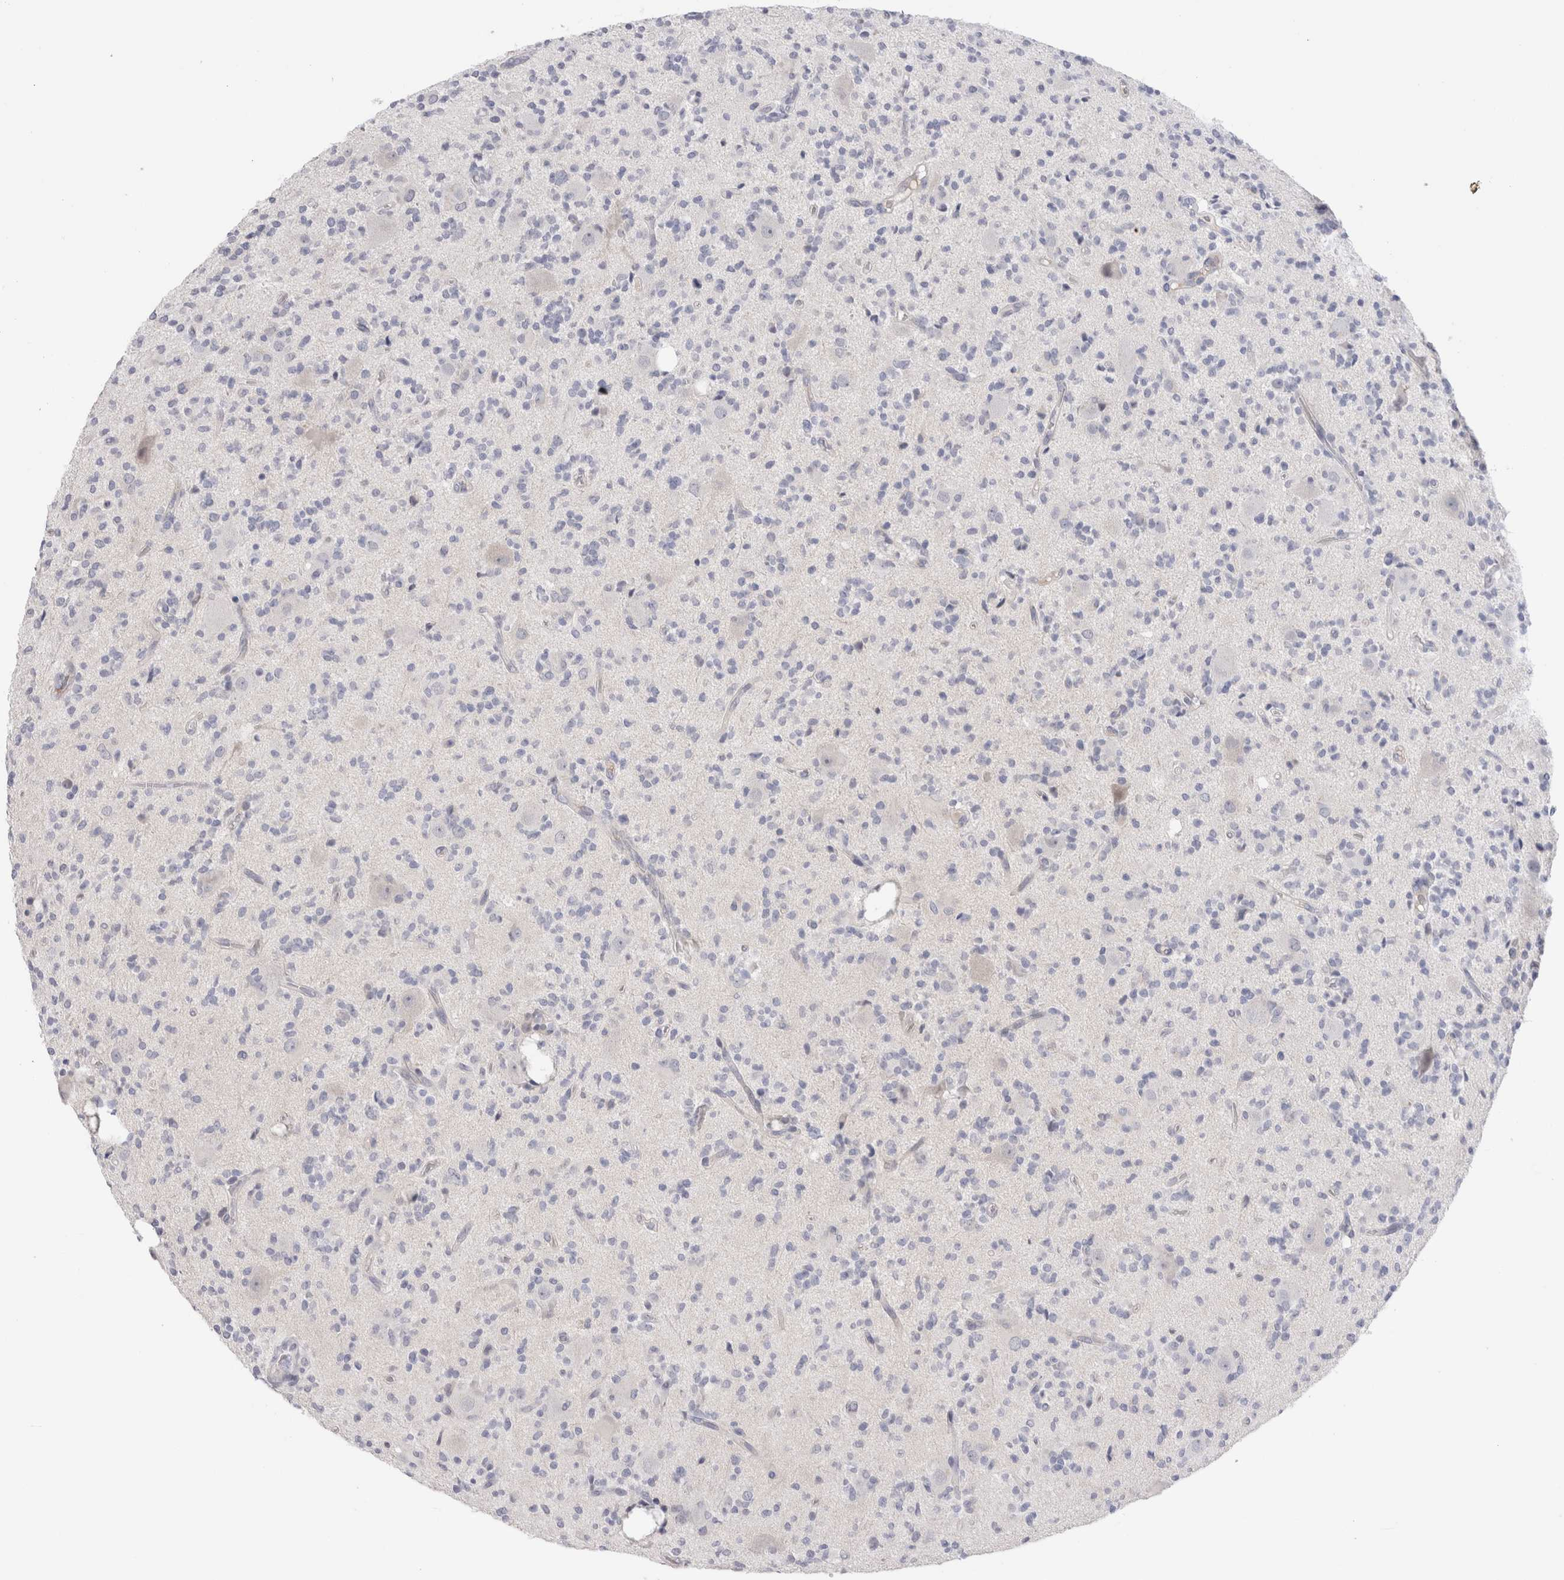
{"staining": {"intensity": "negative", "quantity": "none", "location": "none"}, "tissue": "glioma", "cell_type": "Tumor cells", "image_type": "cancer", "snomed": [{"axis": "morphology", "description": "Glioma, malignant, High grade"}, {"axis": "topography", "description": "Brain"}], "caption": "Immunohistochemical staining of malignant glioma (high-grade) shows no significant expression in tumor cells.", "gene": "CRYBG1", "patient": {"sex": "male", "age": 34}}